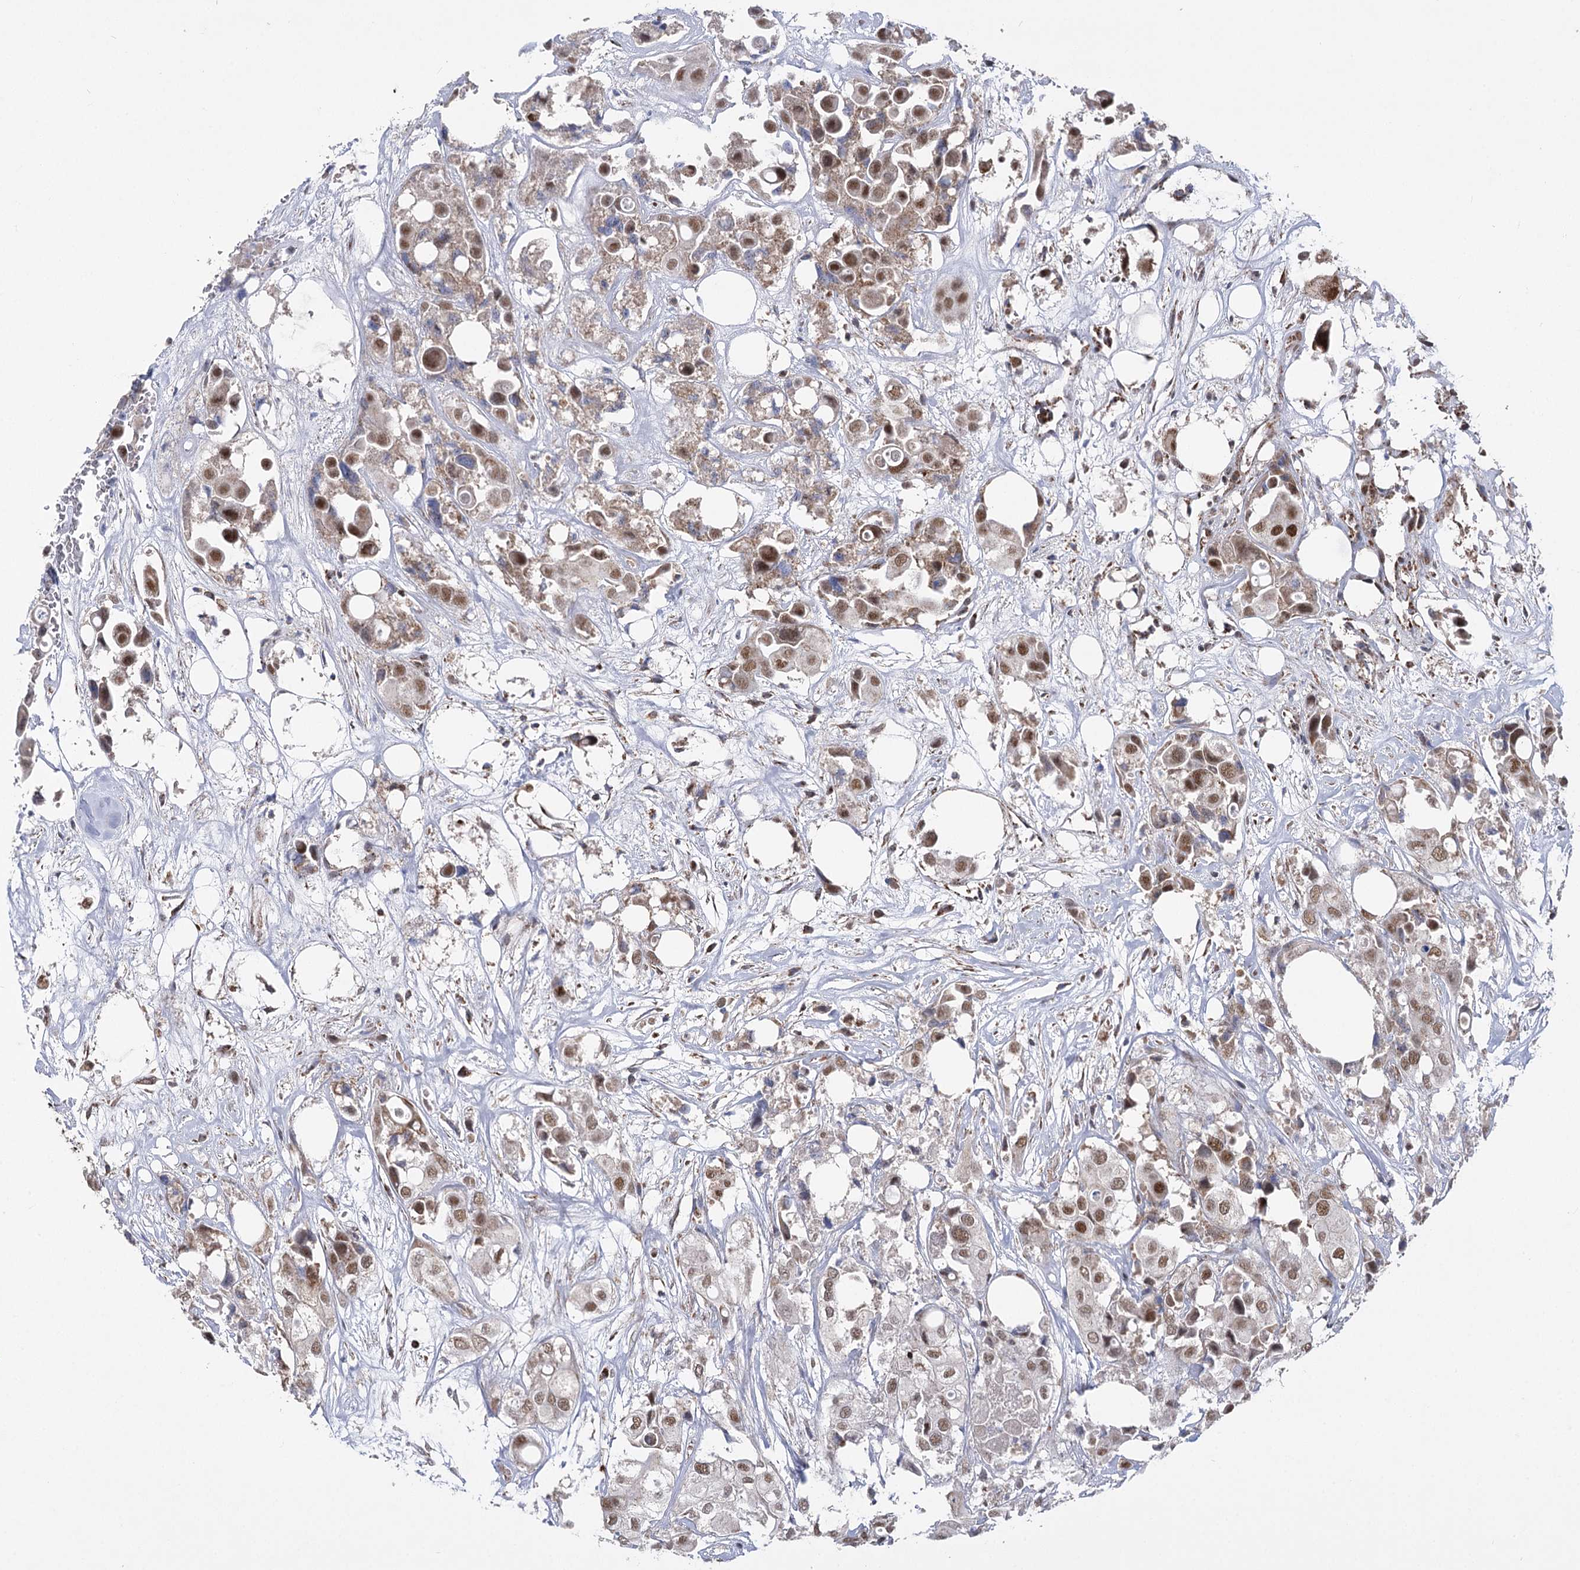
{"staining": {"intensity": "moderate", "quantity": ">75%", "location": "nuclear"}, "tissue": "urothelial cancer", "cell_type": "Tumor cells", "image_type": "cancer", "snomed": [{"axis": "morphology", "description": "Urothelial carcinoma, High grade"}, {"axis": "topography", "description": "Urinary bladder"}], "caption": "Protein staining of urothelial cancer tissue displays moderate nuclear staining in approximately >75% of tumor cells.", "gene": "SLC4A1AP", "patient": {"sex": "male", "age": 64}}